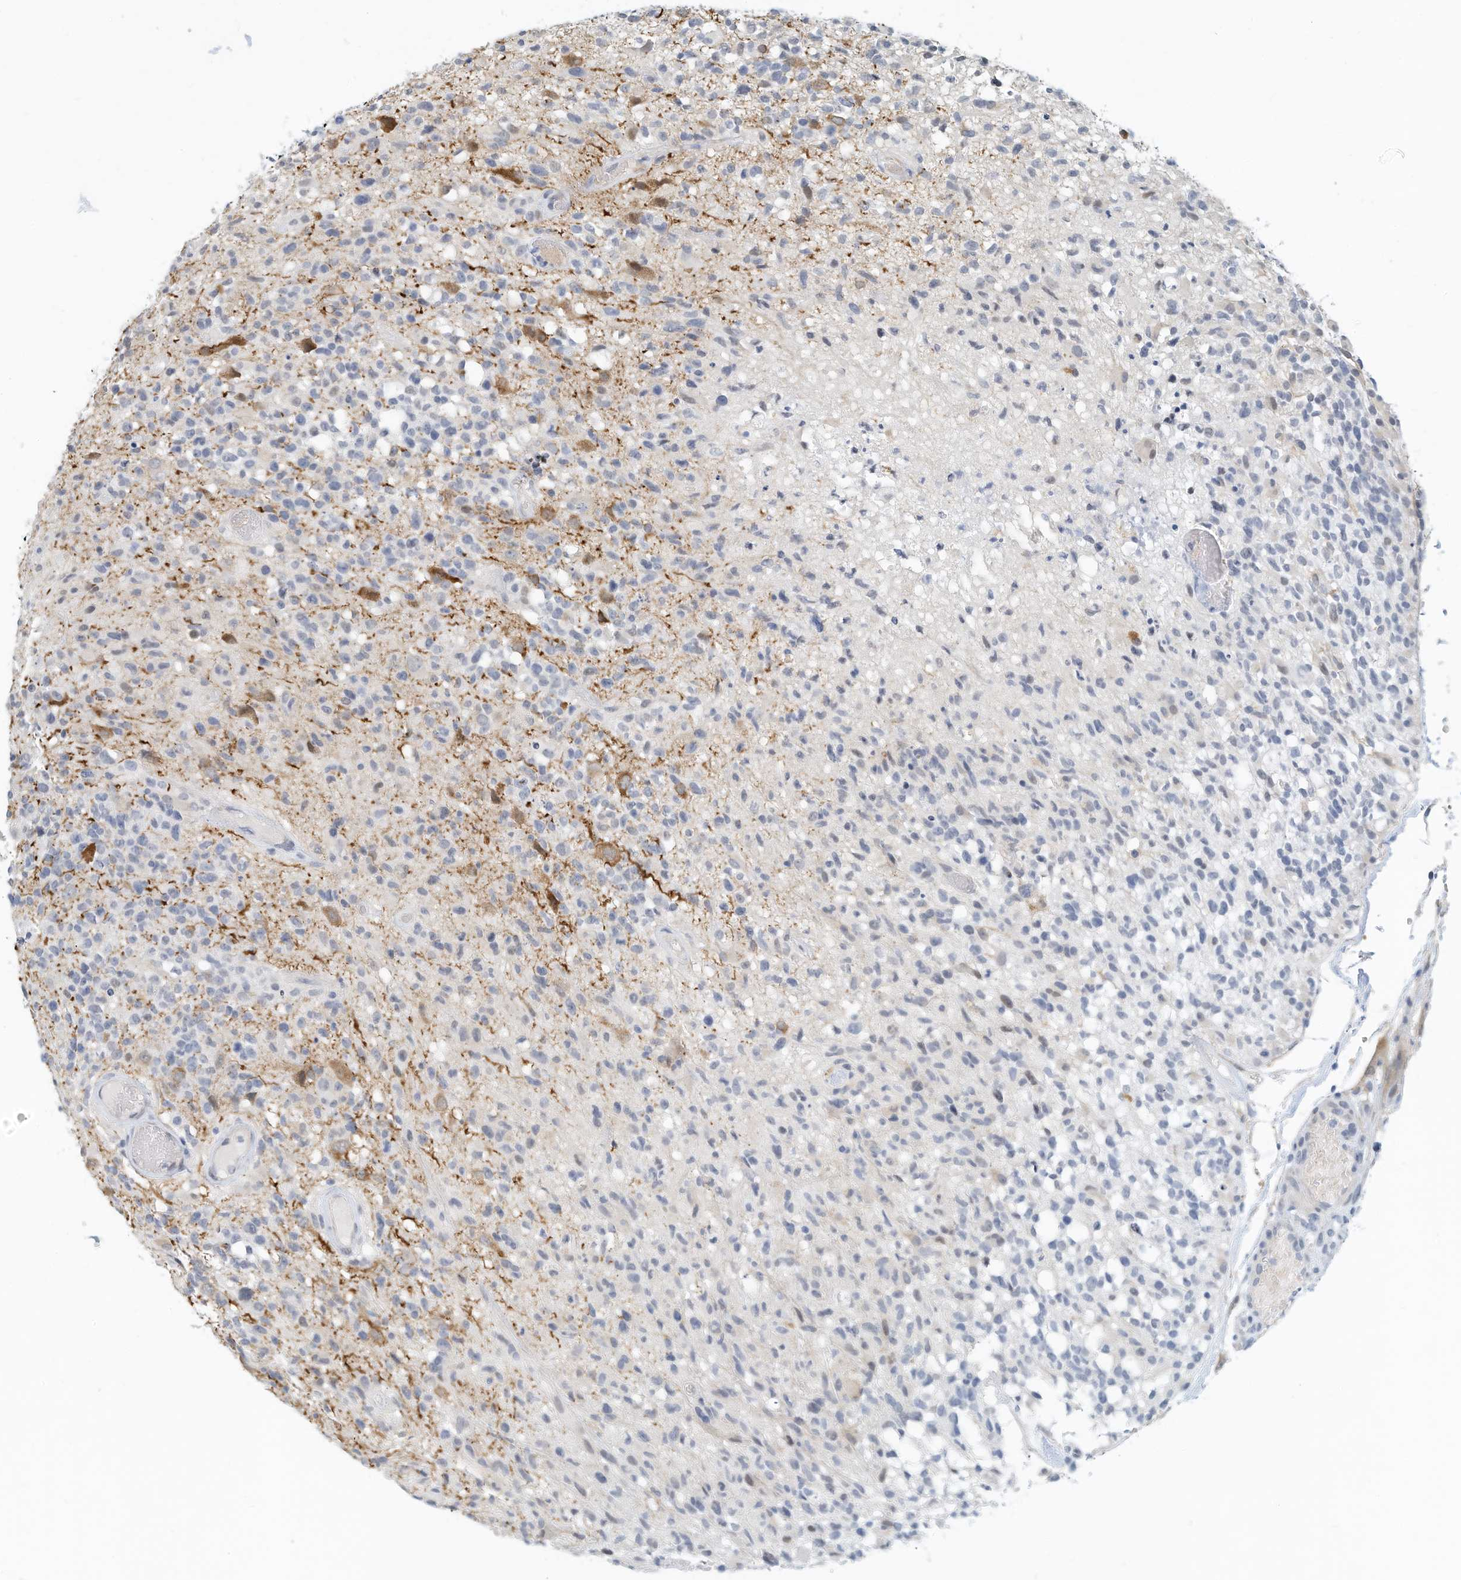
{"staining": {"intensity": "negative", "quantity": "none", "location": "none"}, "tissue": "glioma", "cell_type": "Tumor cells", "image_type": "cancer", "snomed": [{"axis": "morphology", "description": "Glioma, malignant, High grade"}, {"axis": "morphology", "description": "Glioblastoma, NOS"}, {"axis": "topography", "description": "Brain"}], "caption": "Immunohistochemistry (IHC) photomicrograph of neoplastic tissue: human glioma stained with DAB (3,3'-diaminobenzidine) displays no significant protein staining in tumor cells.", "gene": "ARHGAP28", "patient": {"sex": "male", "age": 60}}